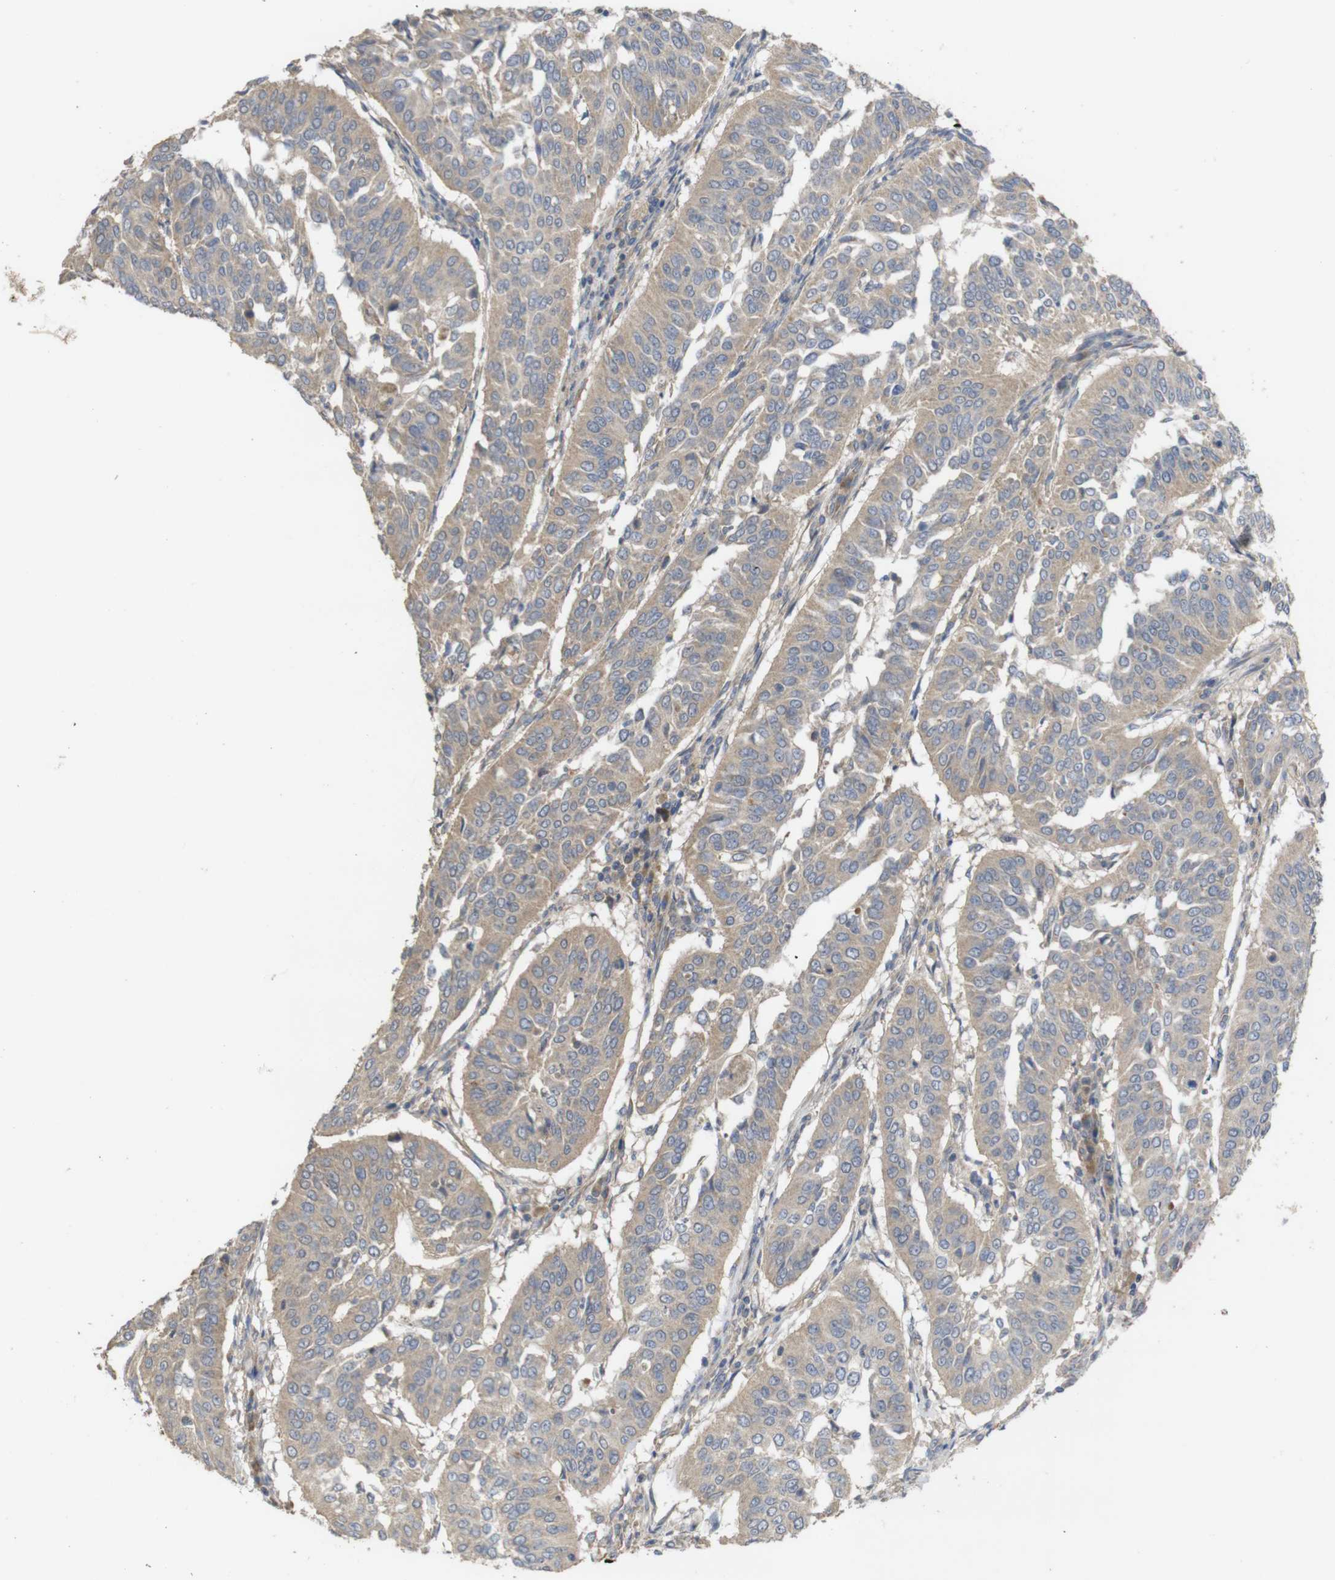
{"staining": {"intensity": "weak", "quantity": ">75%", "location": "cytoplasmic/membranous"}, "tissue": "cervical cancer", "cell_type": "Tumor cells", "image_type": "cancer", "snomed": [{"axis": "morphology", "description": "Normal tissue, NOS"}, {"axis": "morphology", "description": "Squamous cell carcinoma, NOS"}, {"axis": "topography", "description": "Cervix"}], "caption": "Cervical cancer (squamous cell carcinoma) was stained to show a protein in brown. There is low levels of weak cytoplasmic/membranous expression in approximately >75% of tumor cells.", "gene": "KCNS3", "patient": {"sex": "female", "age": 39}}